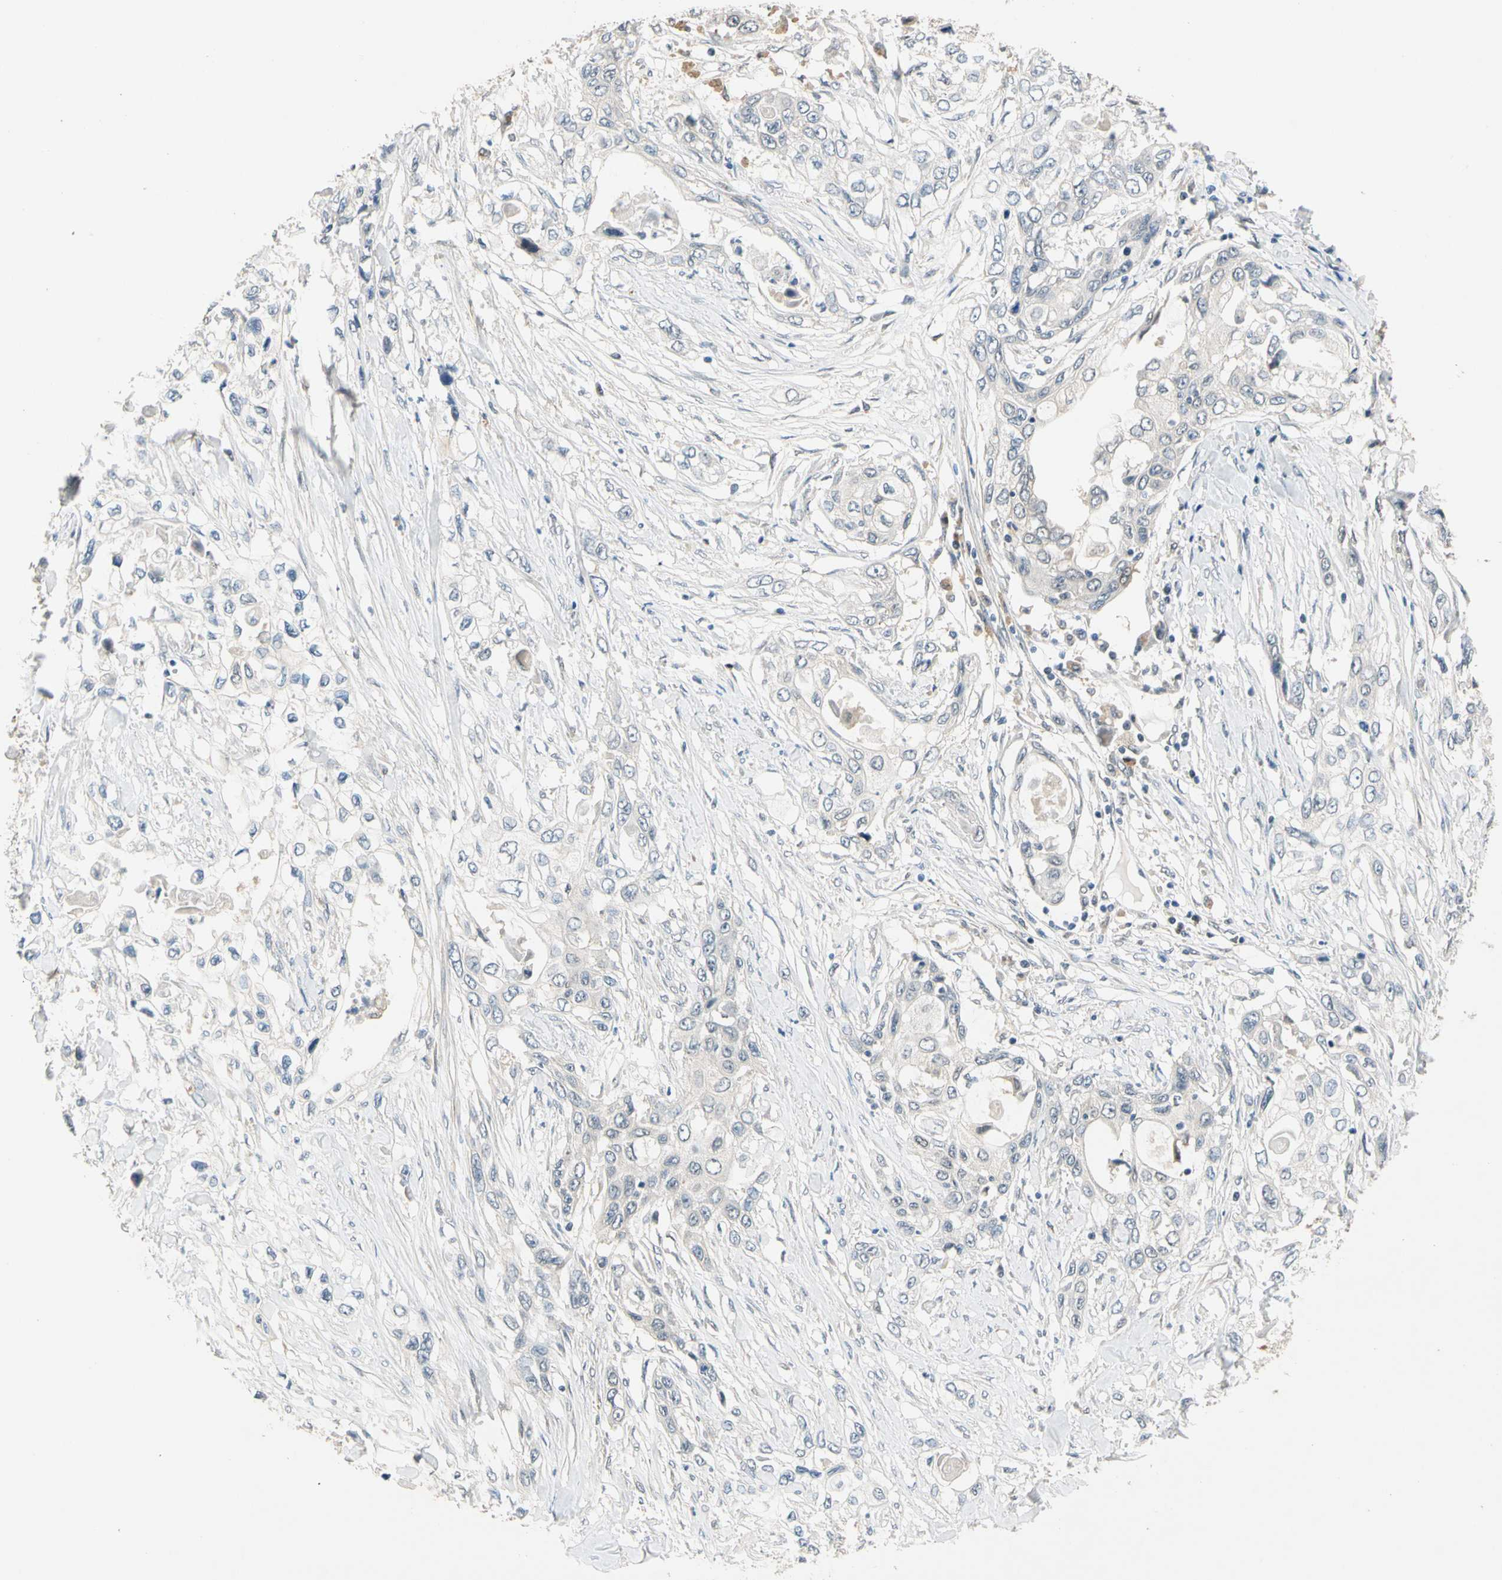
{"staining": {"intensity": "negative", "quantity": "none", "location": "none"}, "tissue": "pancreatic cancer", "cell_type": "Tumor cells", "image_type": "cancer", "snomed": [{"axis": "morphology", "description": "Adenocarcinoma, NOS"}, {"axis": "topography", "description": "Pancreas"}], "caption": "Immunohistochemistry of pancreatic cancer demonstrates no expression in tumor cells.", "gene": "RIOX2", "patient": {"sex": "female", "age": 70}}